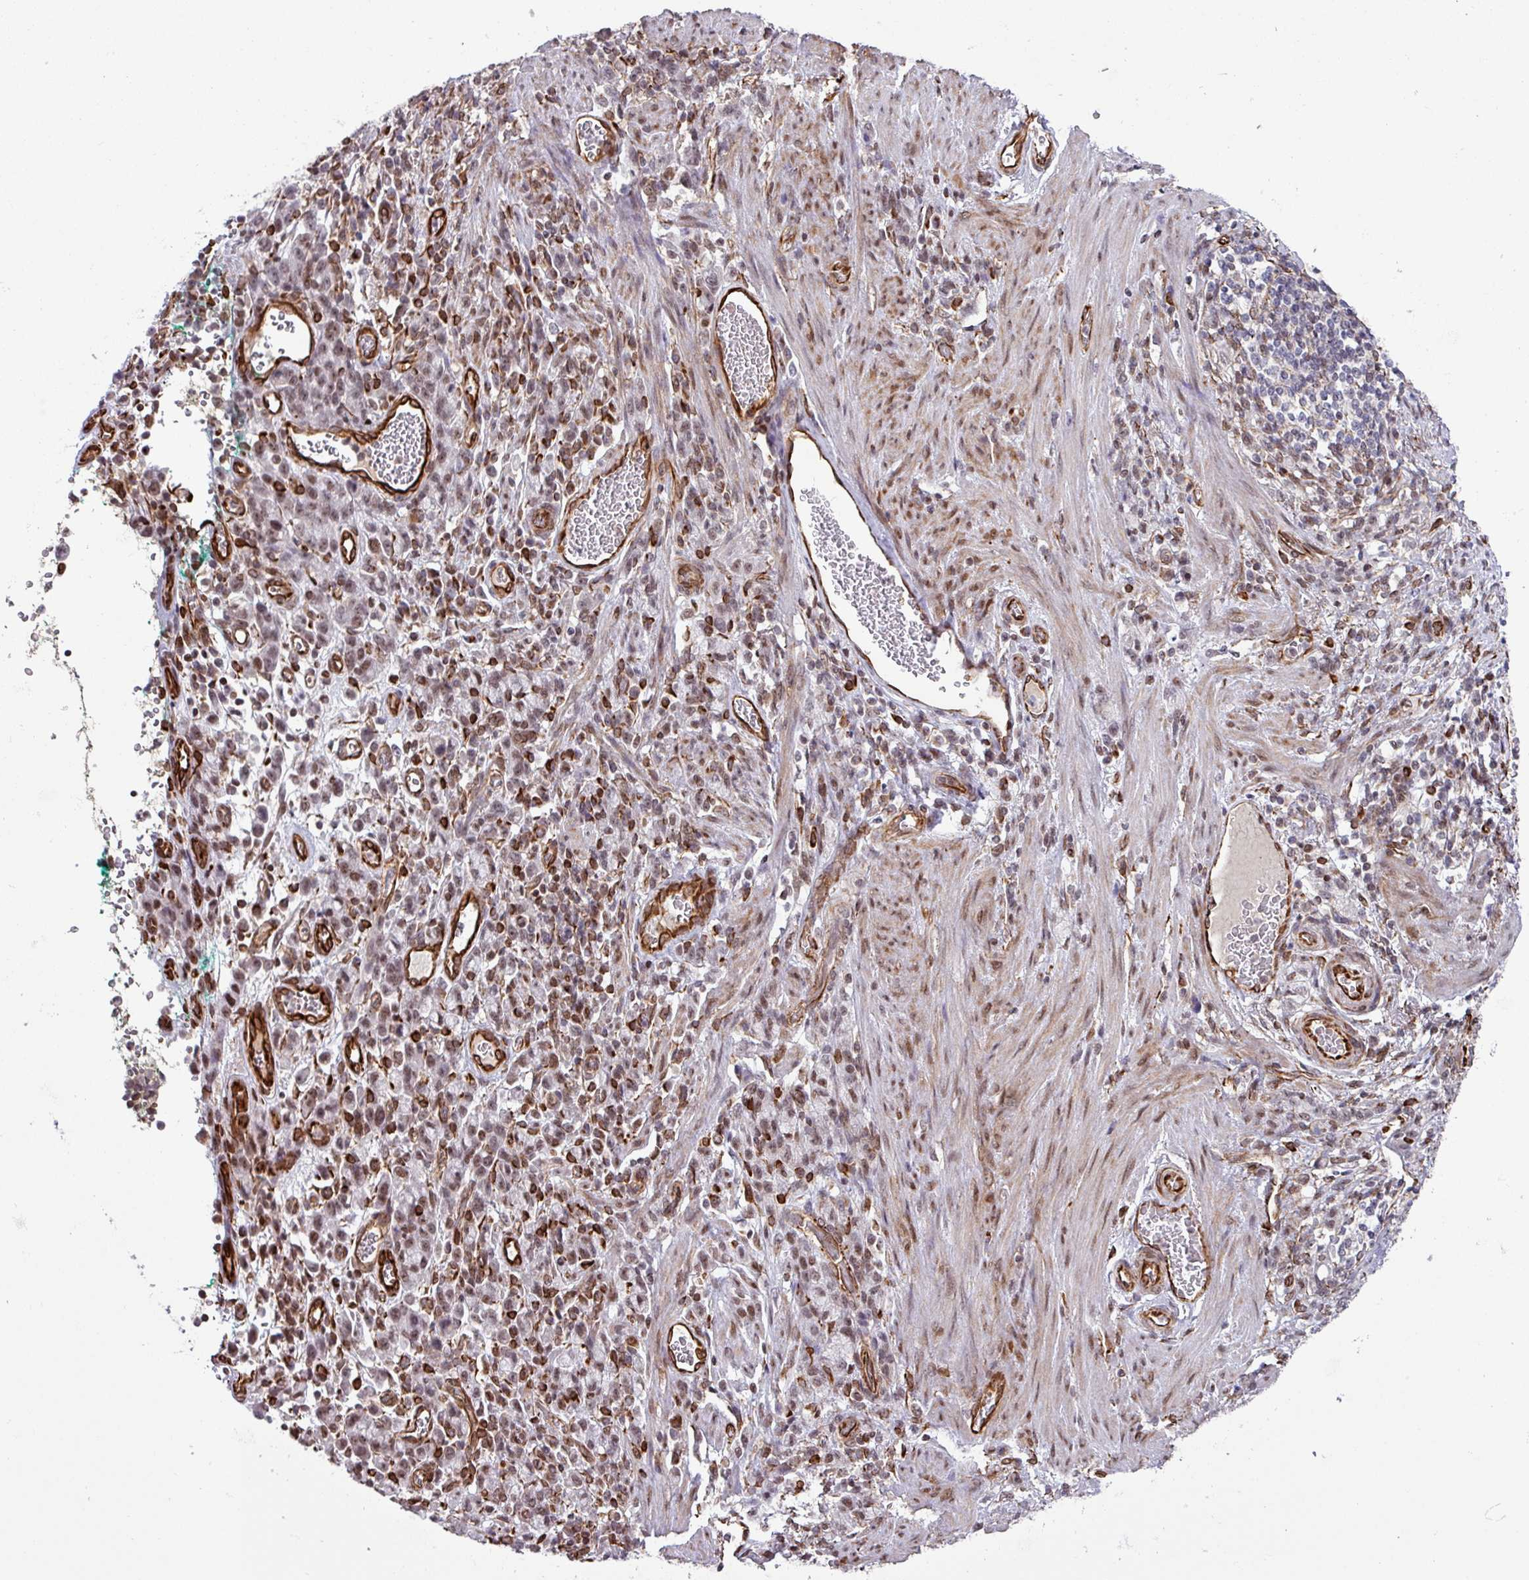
{"staining": {"intensity": "moderate", "quantity": "25%-75%", "location": "nuclear"}, "tissue": "stomach cancer", "cell_type": "Tumor cells", "image_type": "cancer", "snomed": [{"axis": "morphology", "description": "Adenocarcinoma, NOS"}, {"axis": "topography", "description": "Stomach"}], "caption": "Moderate nuclear protein expression is appreciated in approximately 25%-75% of tumor cells in adenocarcinoma (stomach).", "gene": "CHD3", "patient": {"sex": "male", "age": 77}}